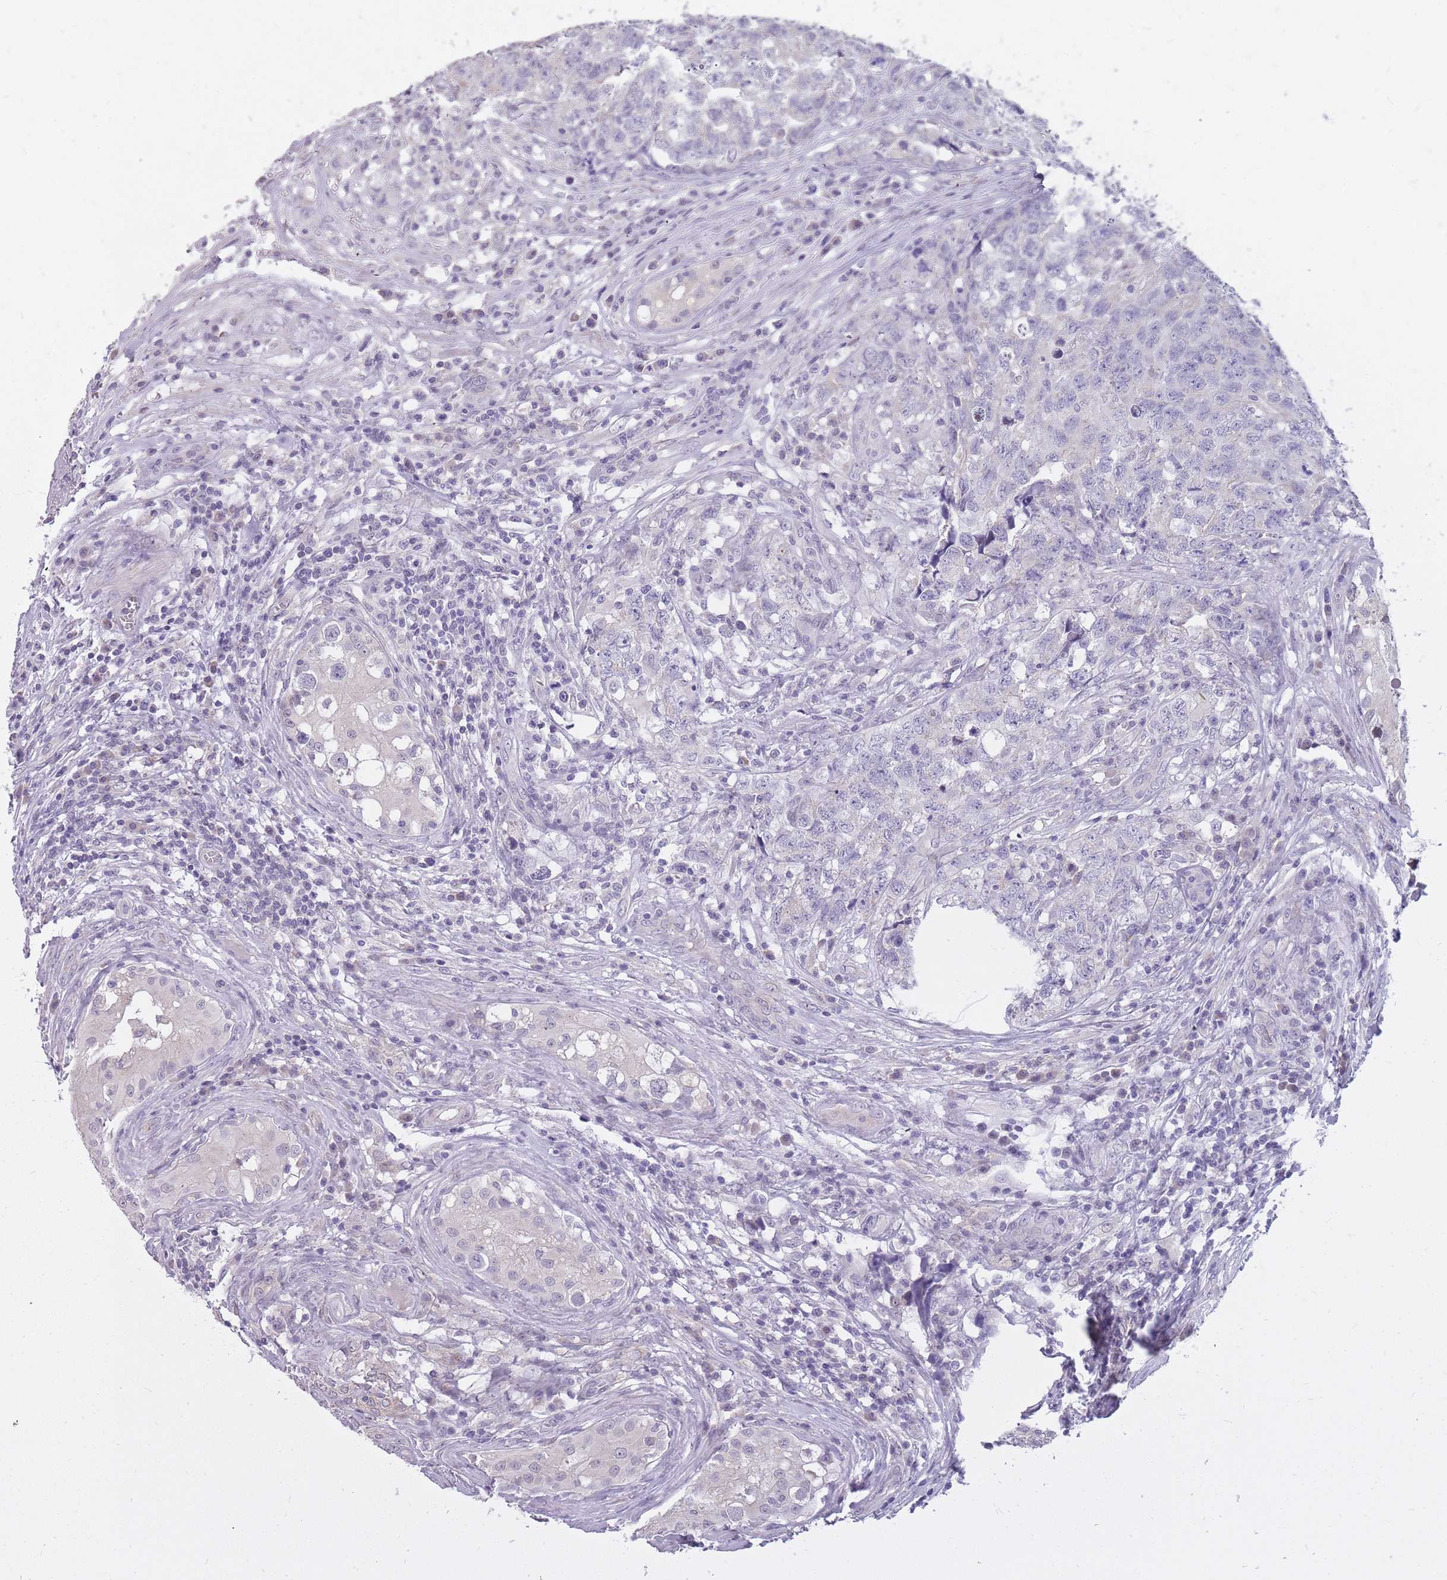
{"staining": {"intensity": "negative", "quantity": "none", "location": "none"}, "tissue": "testis cancer", "cell_type": "Tumor cells", "image_type": "cancer", "snomed": [{"axis": "morphology", "description": "Carcinoma, Embryonal, NOS"}, {"axis": "topography", "description": "Testis"}], "caption": "Human testis cancer (embryonal carcinoma) stained for a protein using IHC shows no expression in tumor cells.", "gene": "RNF170", "patient": {"sex": "male", "age": 31}}